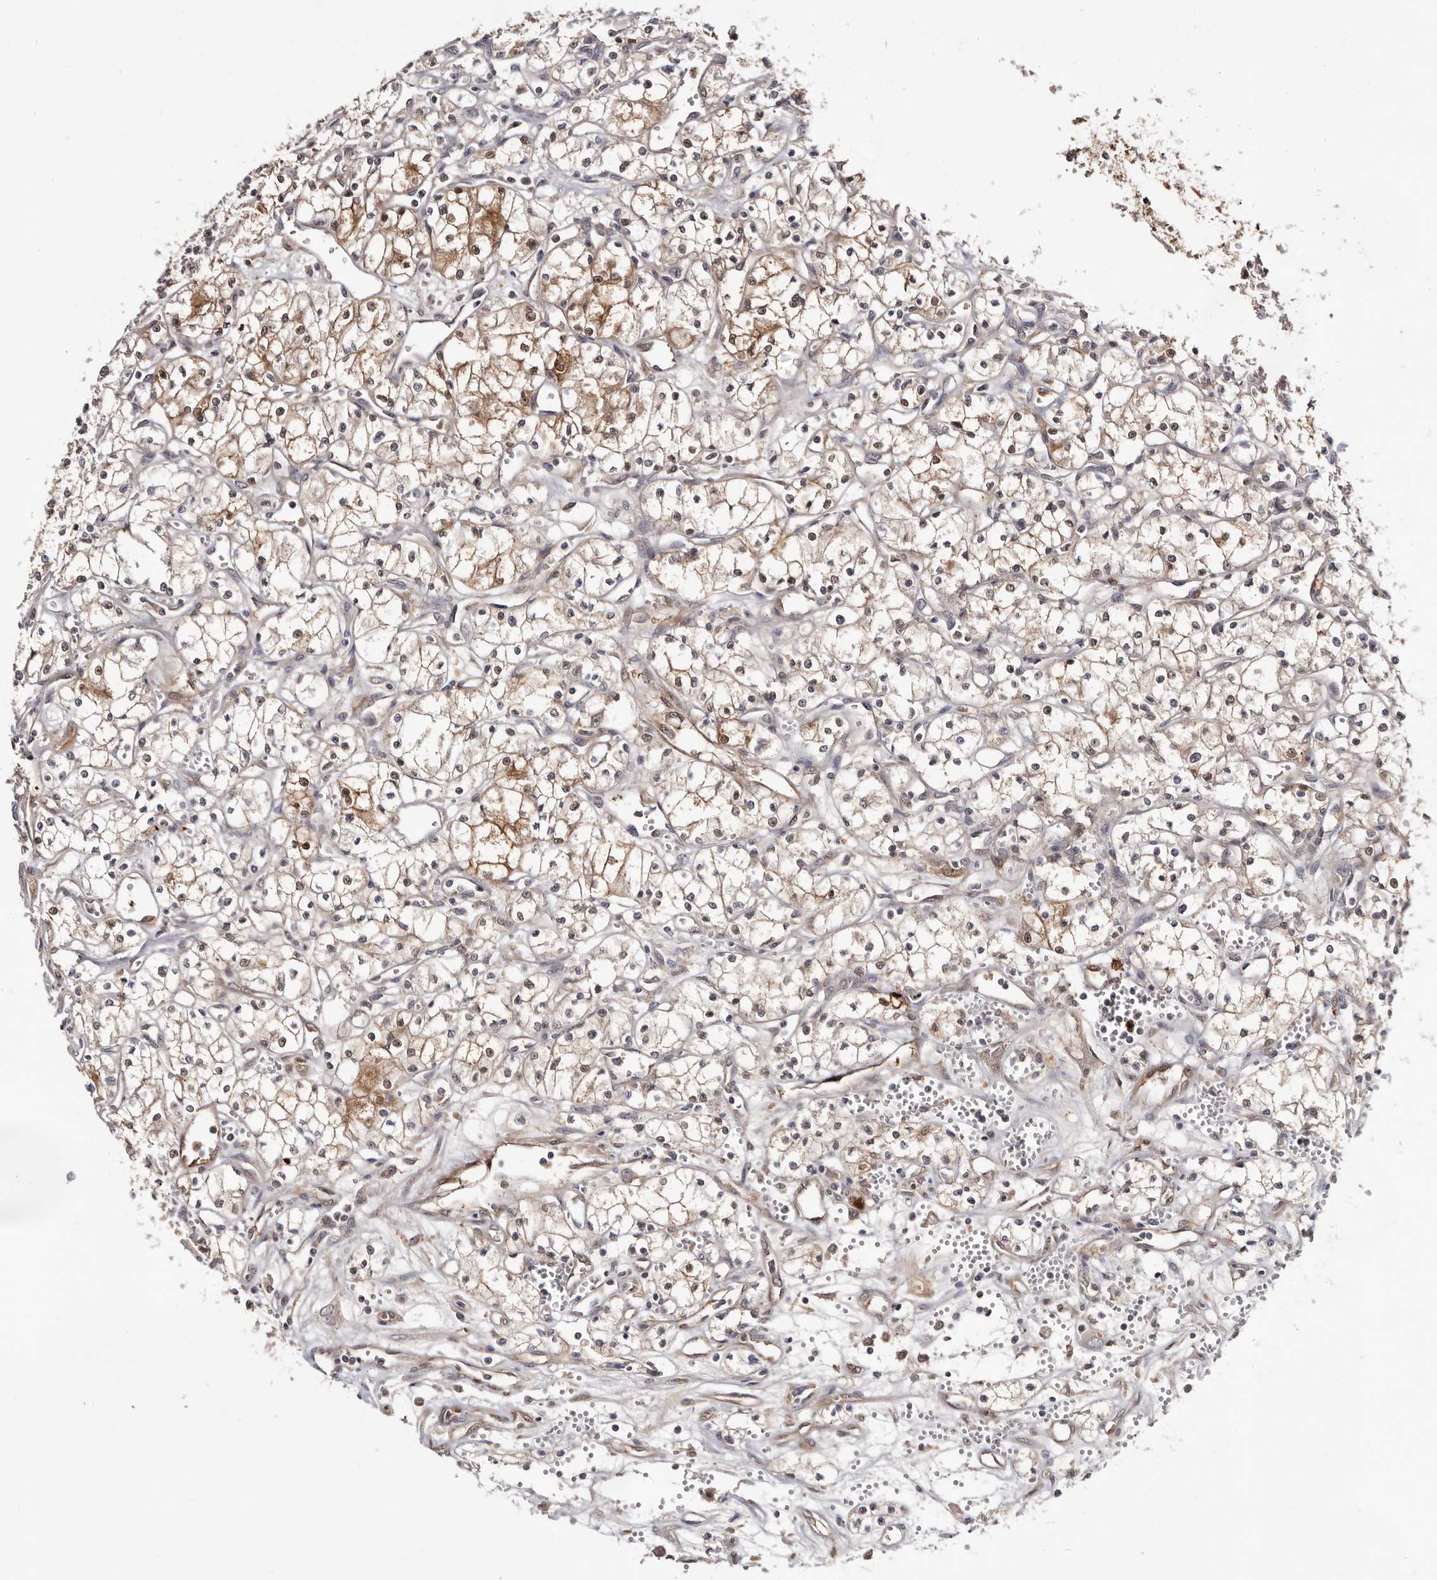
{"staining": {"intensity": "moderate", "quantity": ">75%", "location": "cytoplasmic/membranous,nuclear"}, "tissue": "renal cancer", "cell_type": "Tumor cells", "image_type": "cancer", "snomed": [{"axis": "morphology", "description": "Adenocarcinoma, NOS"}, {"axis": "topography", "description": "Kidney"}], "caption": "Tumor cells display medium levels of moderate cytoplasmic/membranous and nuclear staining in approximately >75% of cells in adenocarcinoma (renal).", "gene": "TP53I3", "patient": {"sex": "male", "age": 59}}